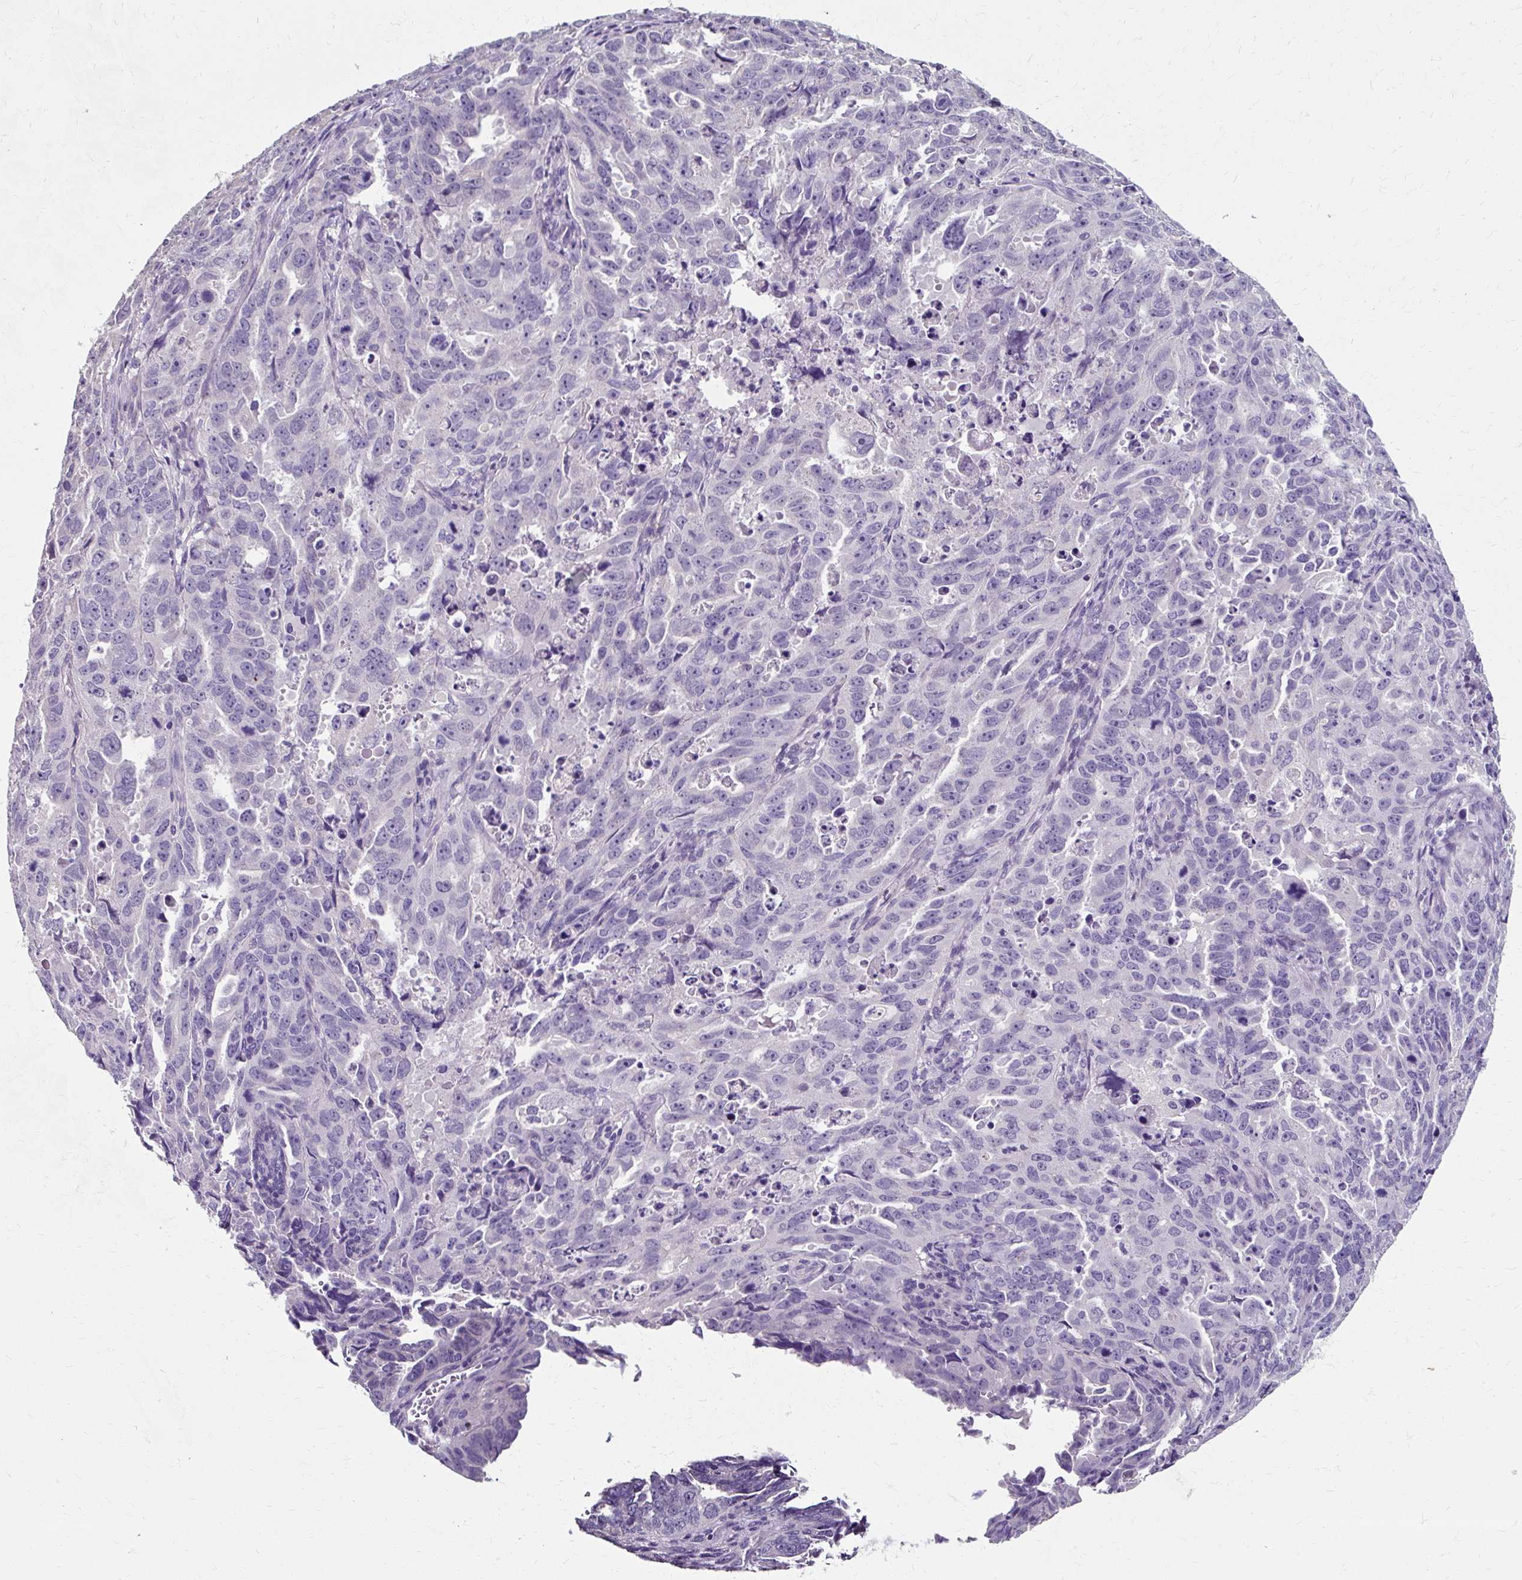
{"staining": {"intensity": "negative", "quantity": "none", "location": "none"}, "tissue": "endometrial cancer", "cell_type": "Tumor cells", "image_type": "cancer", "snomed": [{"axis": "morphology", "description": "Adenocarcinoma, NOS"}, {"axis": "topography", "description": "Endometrium"}], "caption": "Tumor cells are negative for protein expression in human endometrial cancer.", "gene": "KLHL24", "patient": {"sex": "female", "age": 65}}